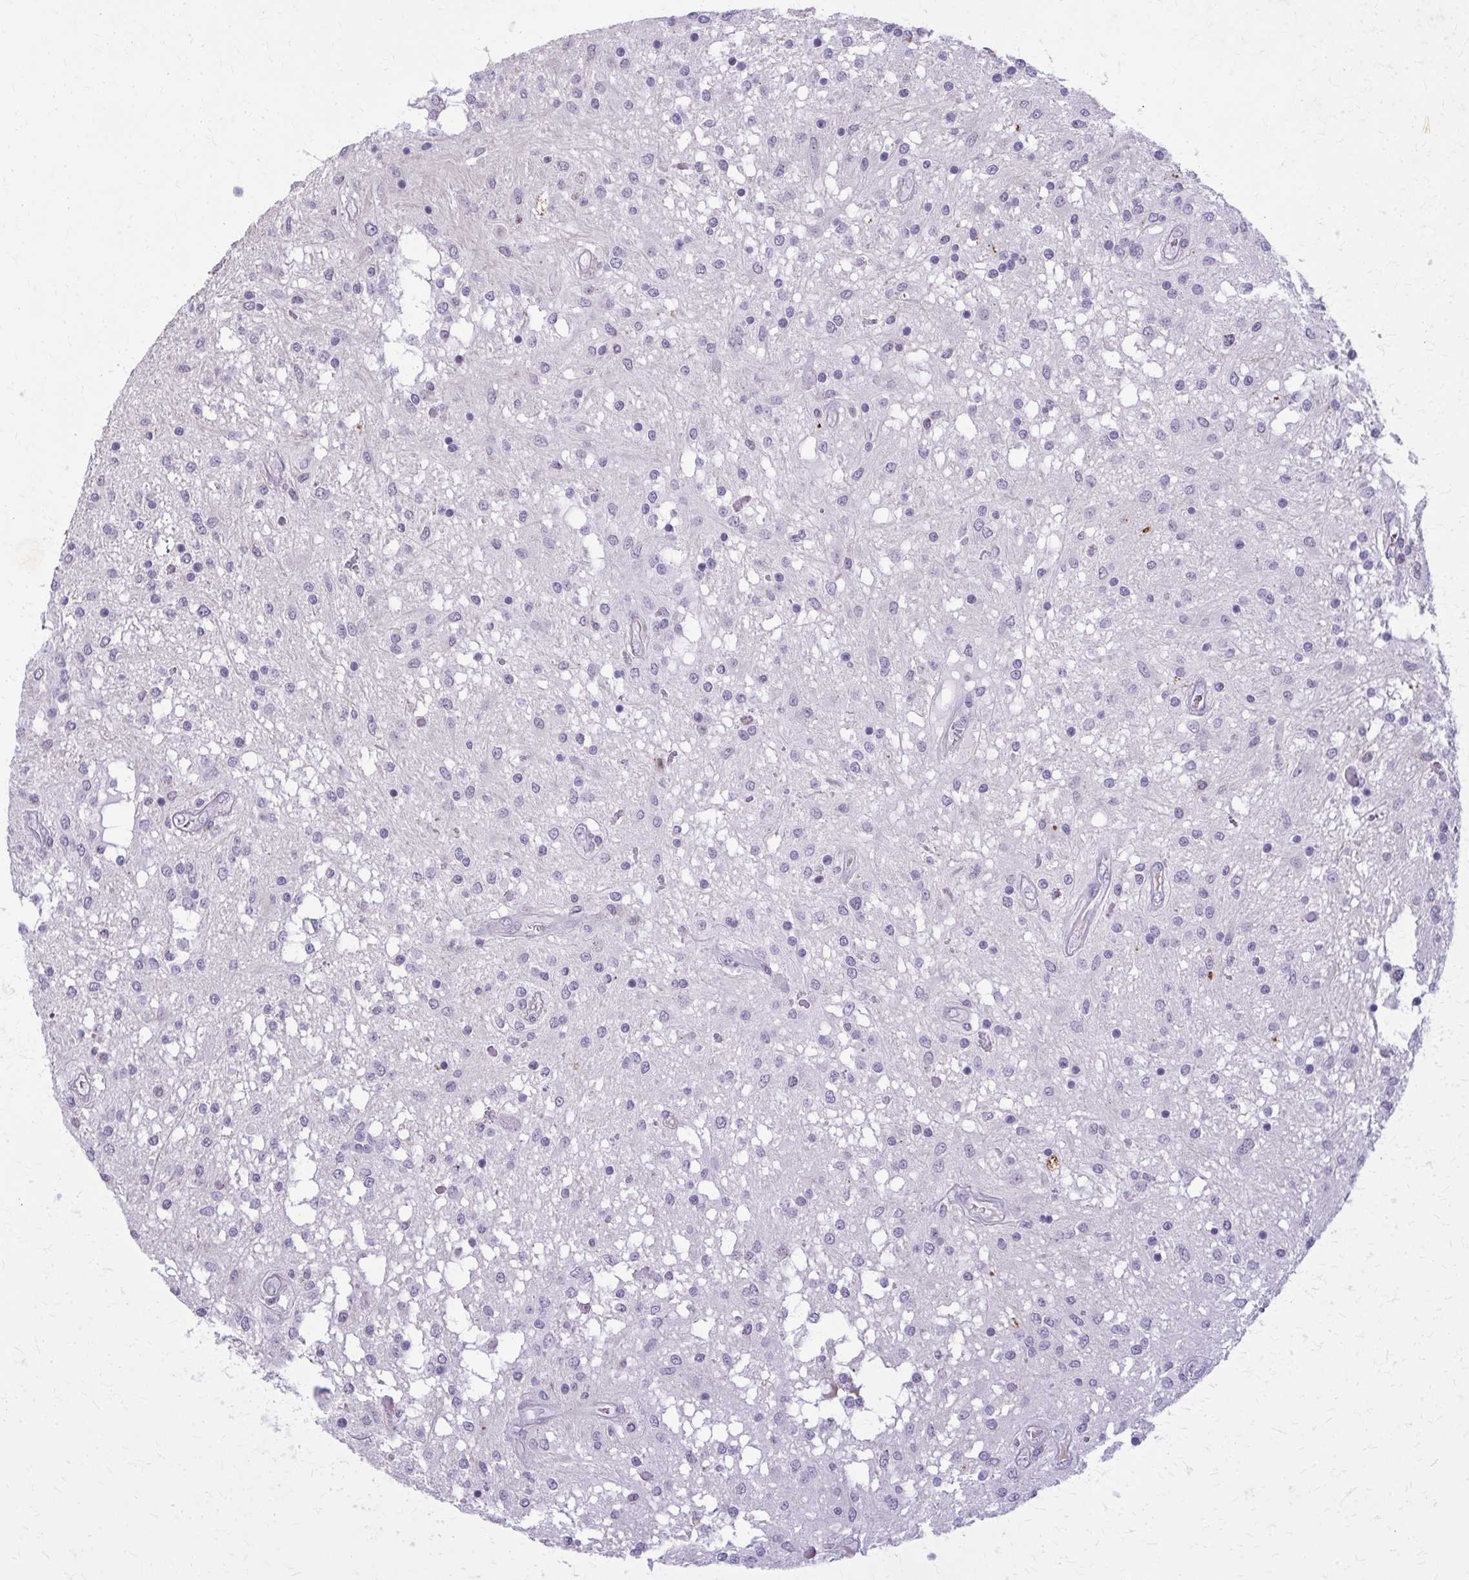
{"staining": {"intensity": "negative", "quantity": "none", "location": "none"}, "tissue": "glioma", "cell_type": "Tumor cells", "image_type": "cancer", "snomed": [{"axis": "morphology", "description": "Glioma, malignant, Low grade"}, {"axis": "topography", "description": "Cerebellum"}], "caption": "Human glioma stained for a protein using immunohistochemistry (IHC) shows no positivity in tumor cells.", "gene": "CARD9", "patient": {"sex": "female", "age": 14}}